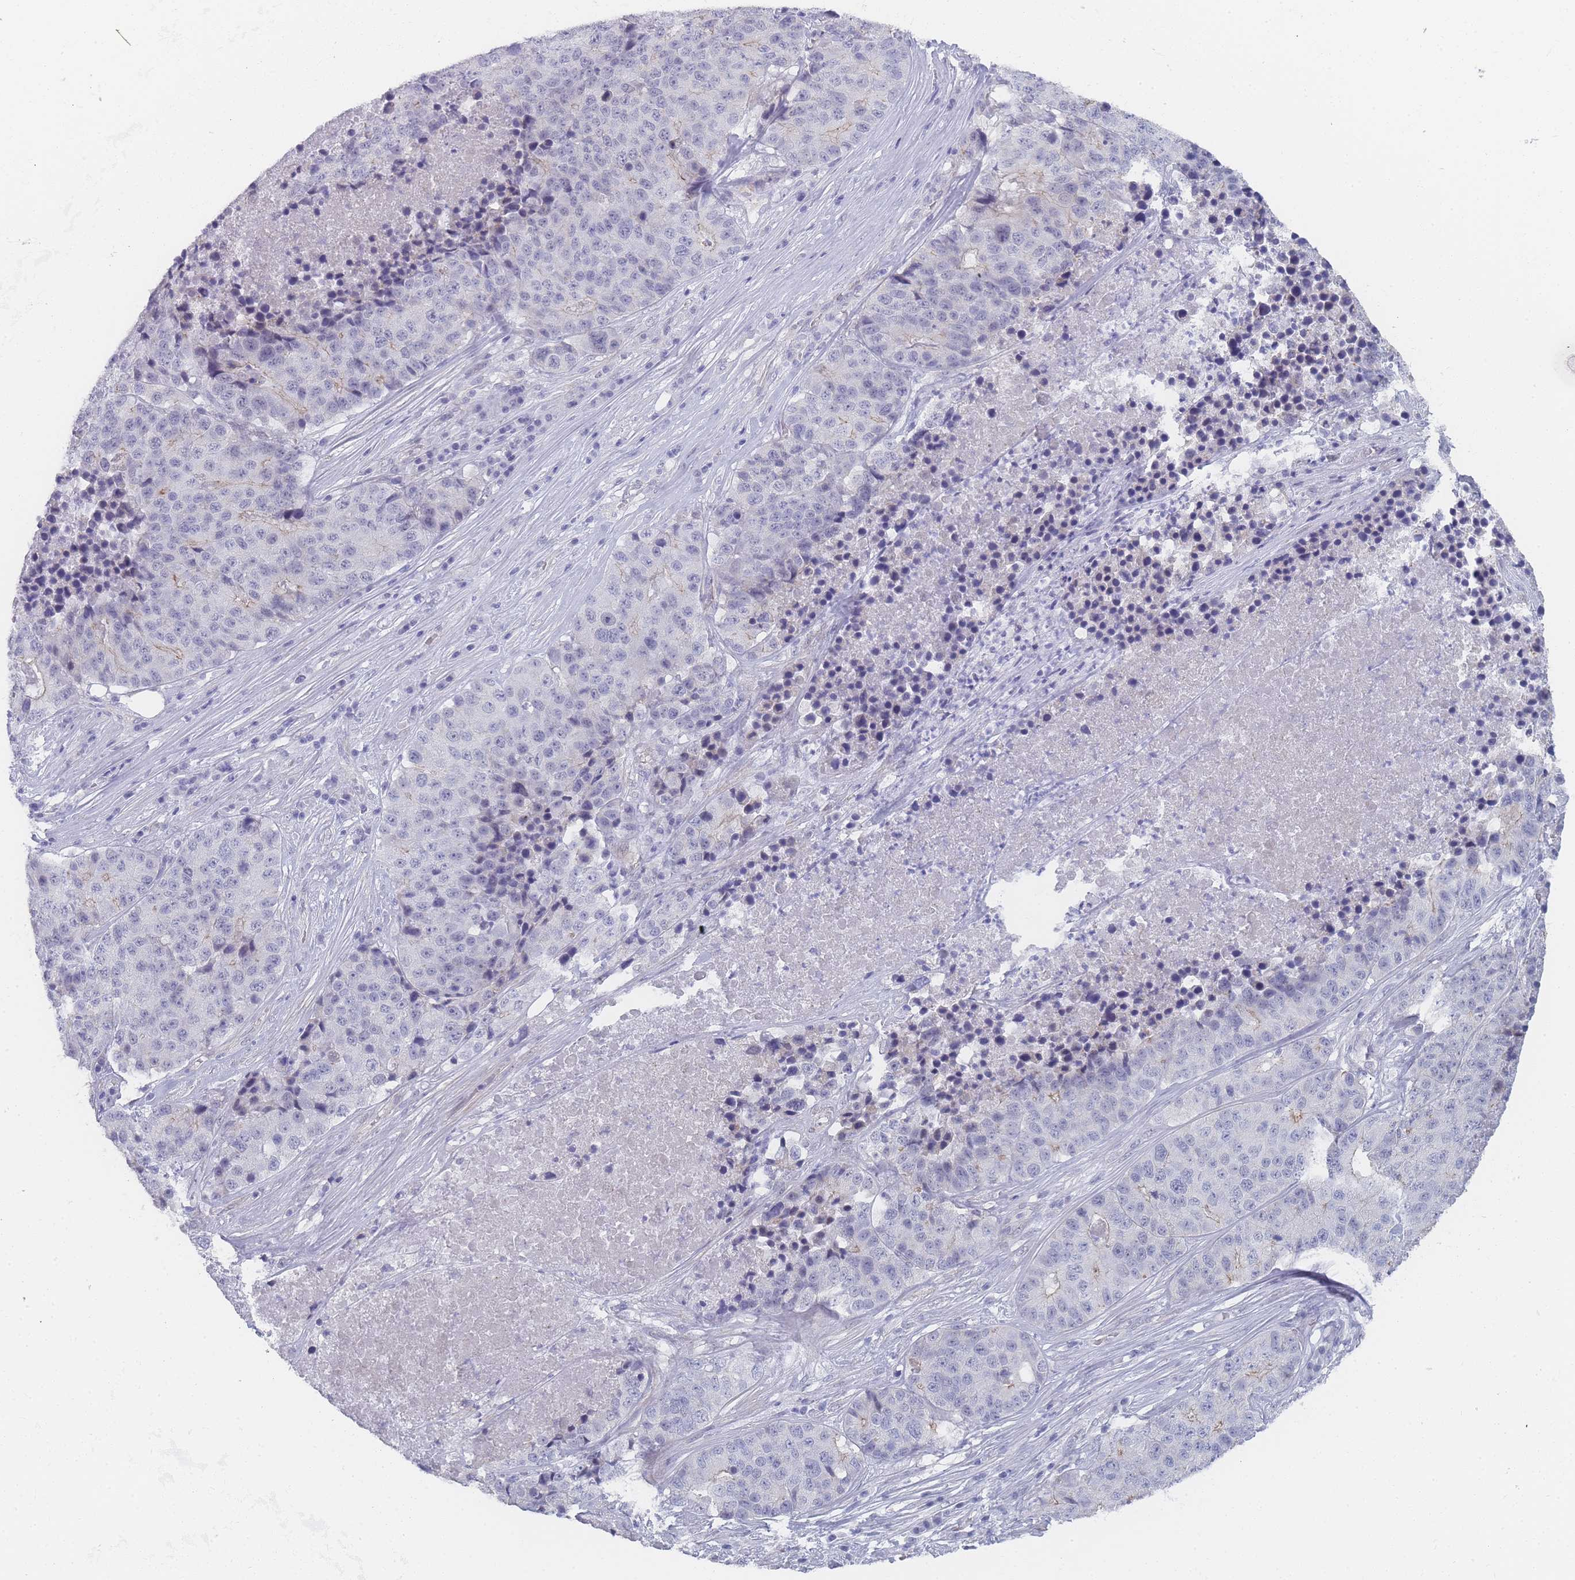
{"staining": {"intensity": "negative", "quantity": "none", "location": "none"}, "tissue": "stomach cancer", "cell_type": "Tumor cells", "image_type": "cancer", "snomed": [{"axis": "morphology", "description": "Adenocarcinoma, NOS"}, {"axis": "topography", "description": "Stomach"}], "caption": "Immunohistochemistry (IHC) photomicrograph of neoplastic tissue: stomach adenocarcinoma stained with DAB (3,3'-diaminobenzidine) displays no significant protein positivity in tumor cells.", "gene": "IMPG1", "patient": {"sex": "male", "age": 71}}